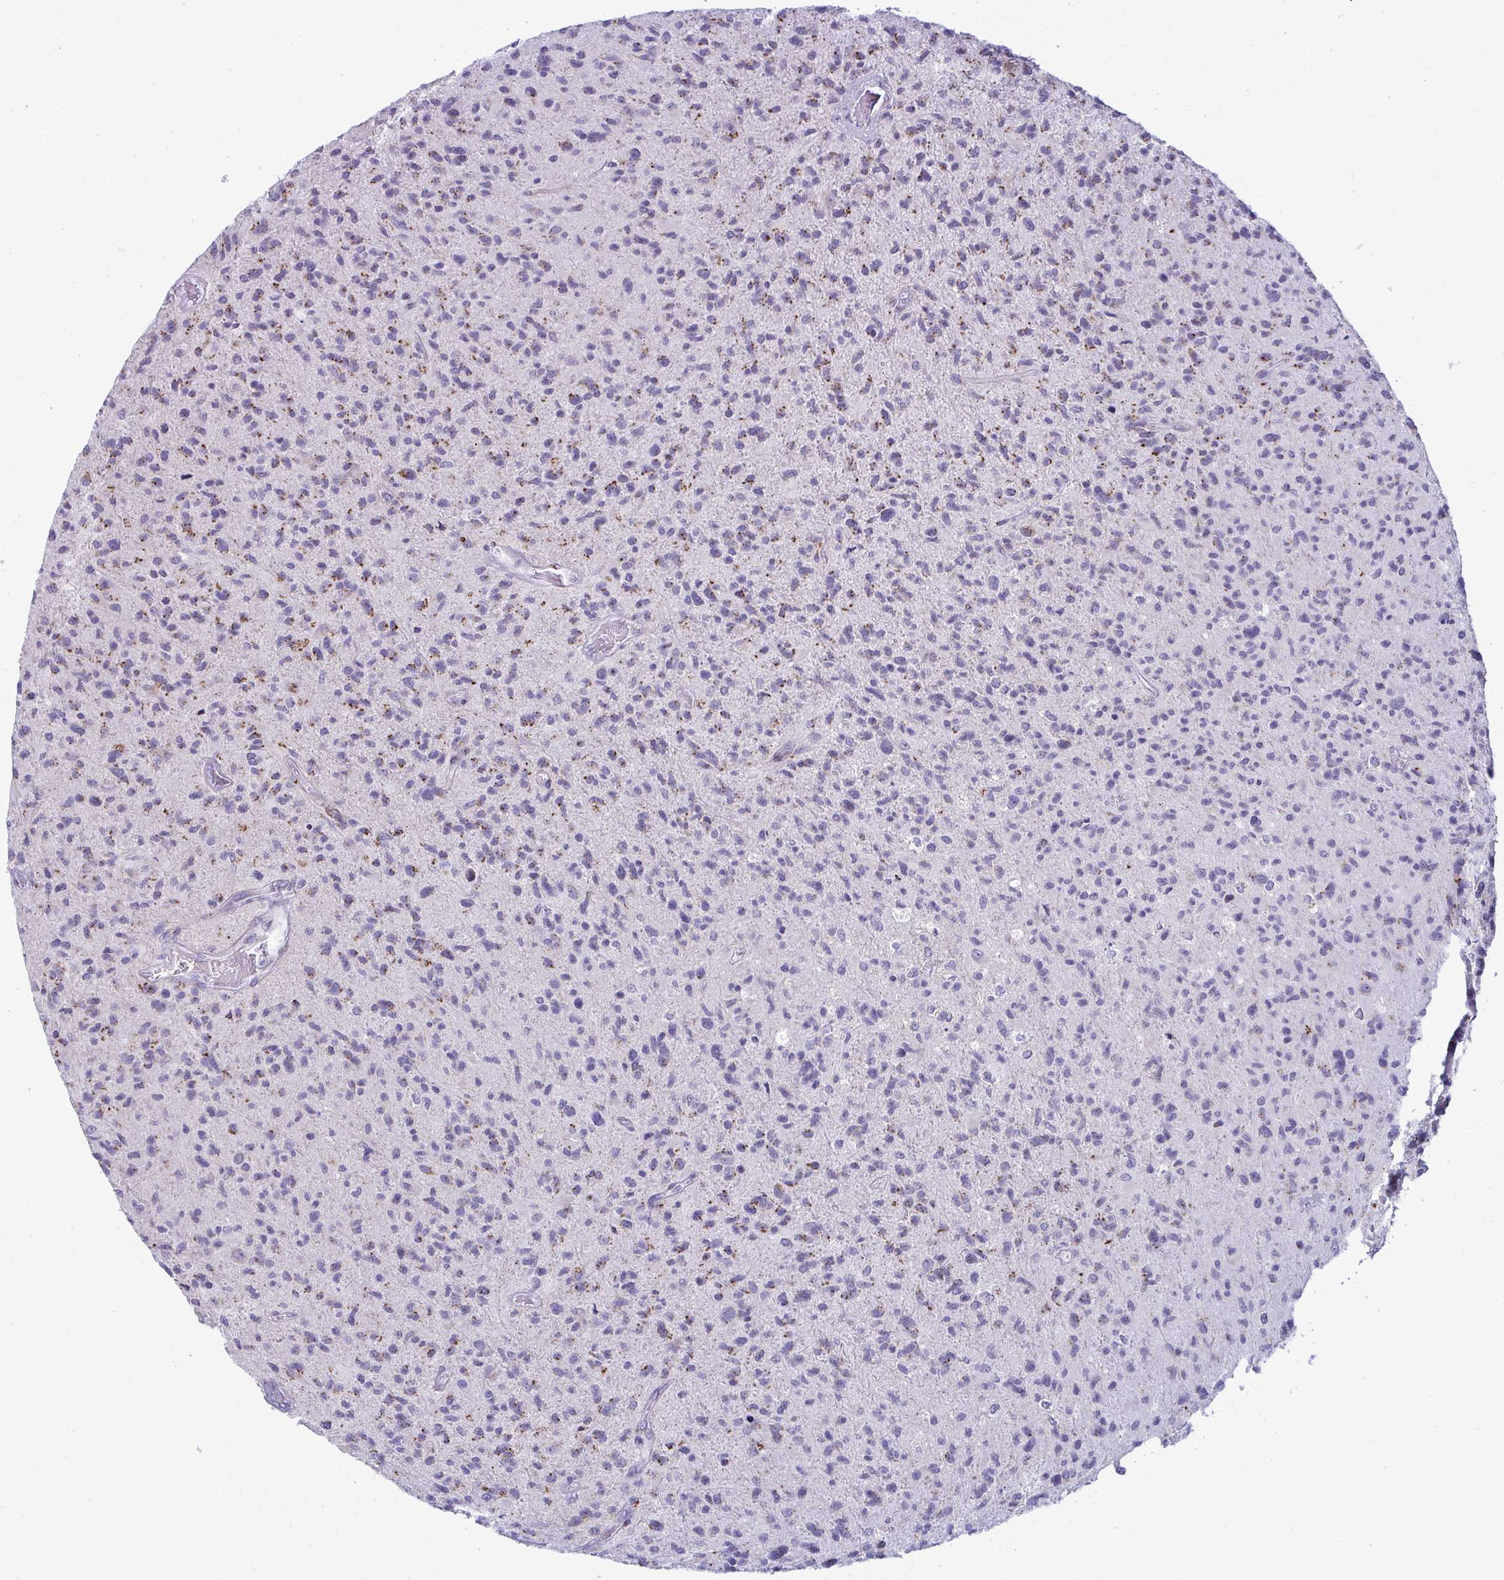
{"staining": {"intensity": "moderate", "quantity": "<25%", "location": "cytoplasmic/membranous"}, "tissue": "glioma", "cell_type": "Tumor cells", "image_type": "cancer", "snomed": [{"axis": "morphology", "description": "Glioma, malignant, High grade"}, {"axis": "topography", "description": "Brain"}], "caption": "This photomicrograph shows immunohistochemistry staining of glioma, with low moderate cytoplasmic/membranous staining in about <25% of tumor cells.", "gene": "DTX4", "patient": {"sex": "female", "age": 70}}